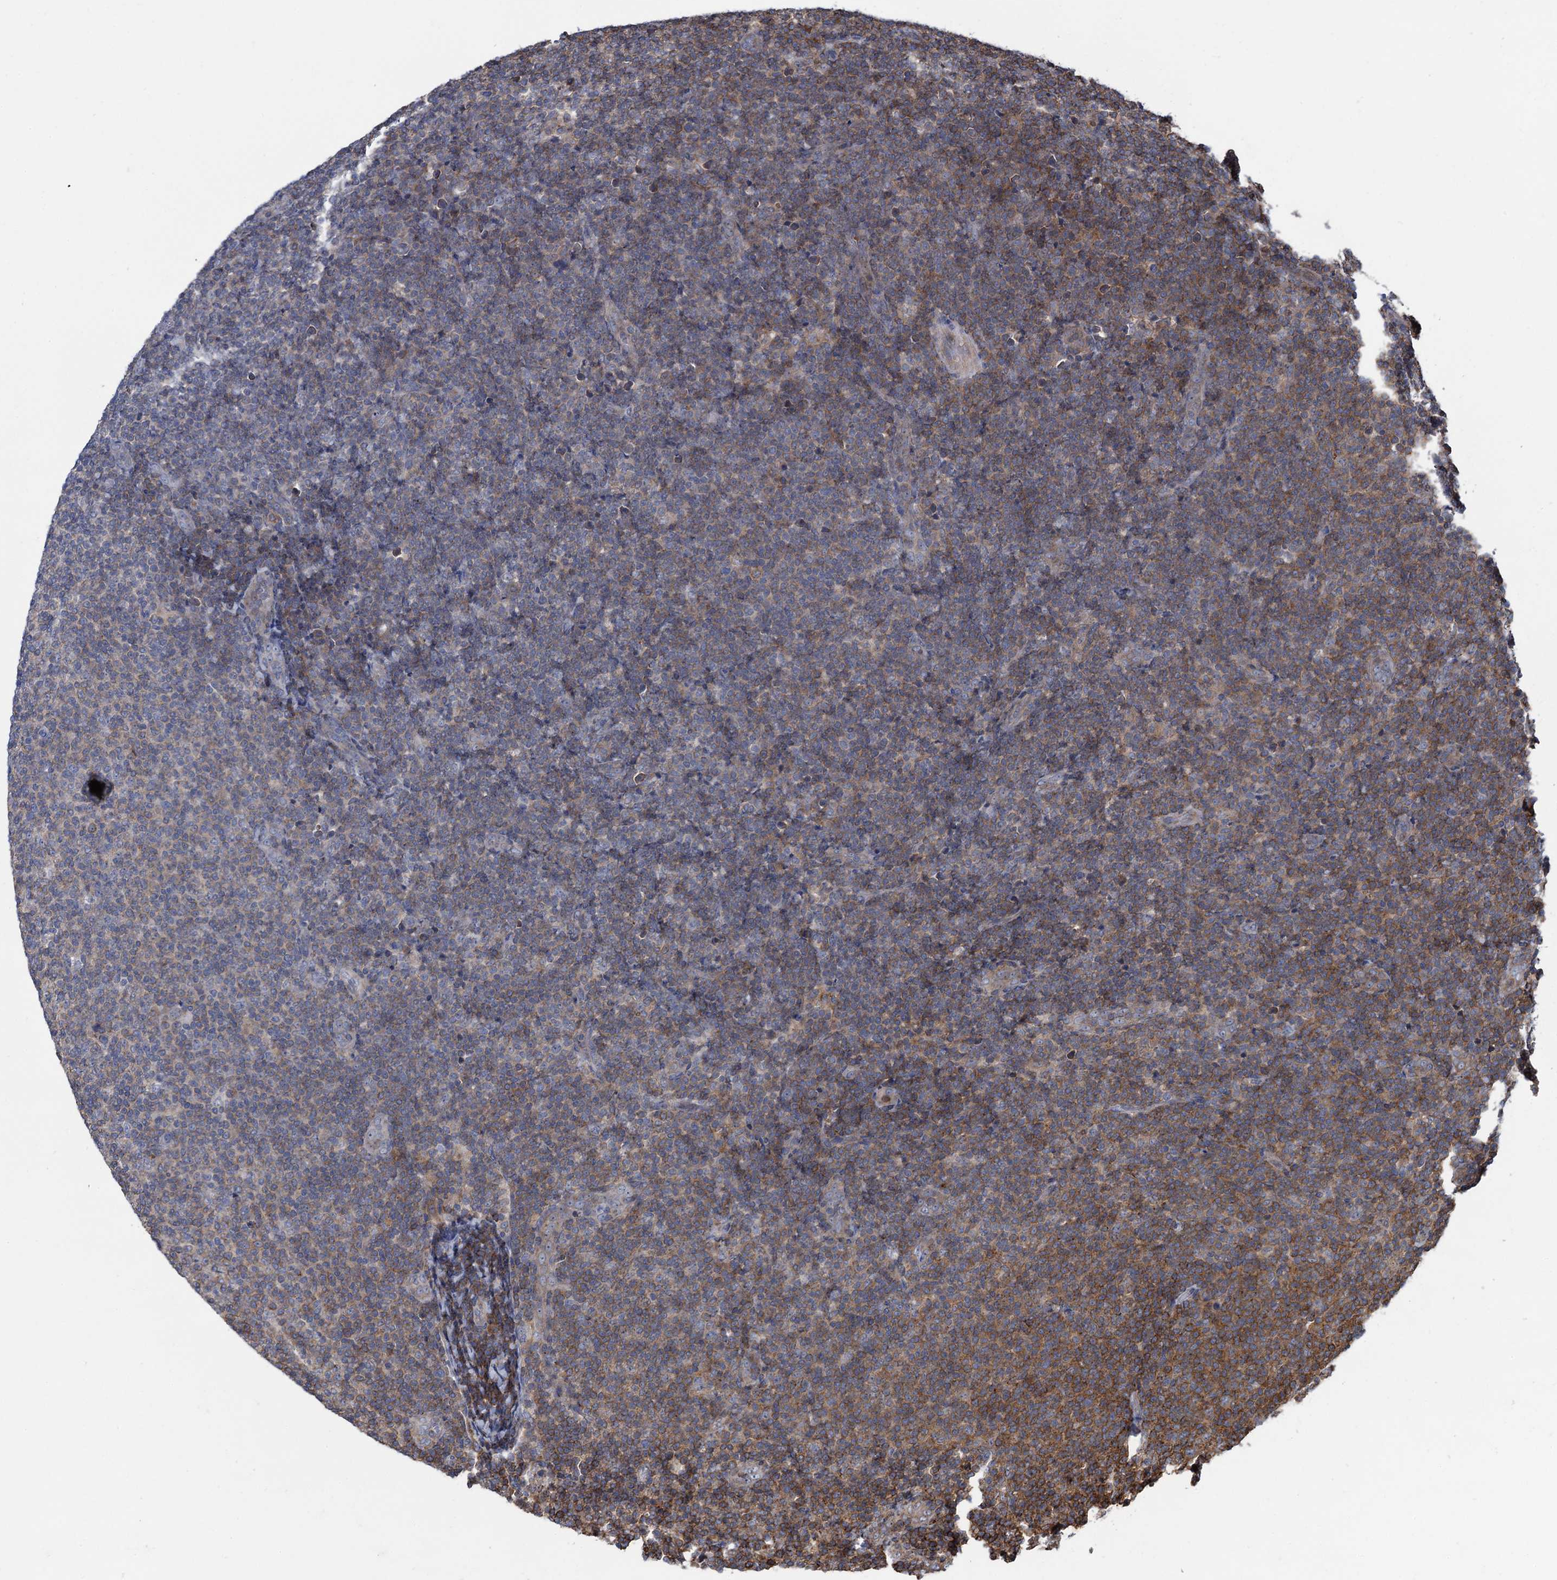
{"staining": {"intensity": "moderate", "quantity": "25%-75%", "location": "cytoplasmic/membranous"}, "tissue": "lymphoma", "cell_type": "Tumor cells", "image_type": "cancer", "snomed": [{"axis": "morphology", "description": "Malignant lymphoma, non-Hodgkin's type, Low grade"}, {"axis": "topography", "description": "Lymph node"}], "caption": "Approximately 25%-75% of tumor cells in human low-grade malignant lymphoma, non-Hodgkin's type show moderate cytoplasmic/membranous protein expression as visualized by brown immunohistochemical staining.", "gene": "CCDC102A", "patient": {"sex": "male", "age": 66}}